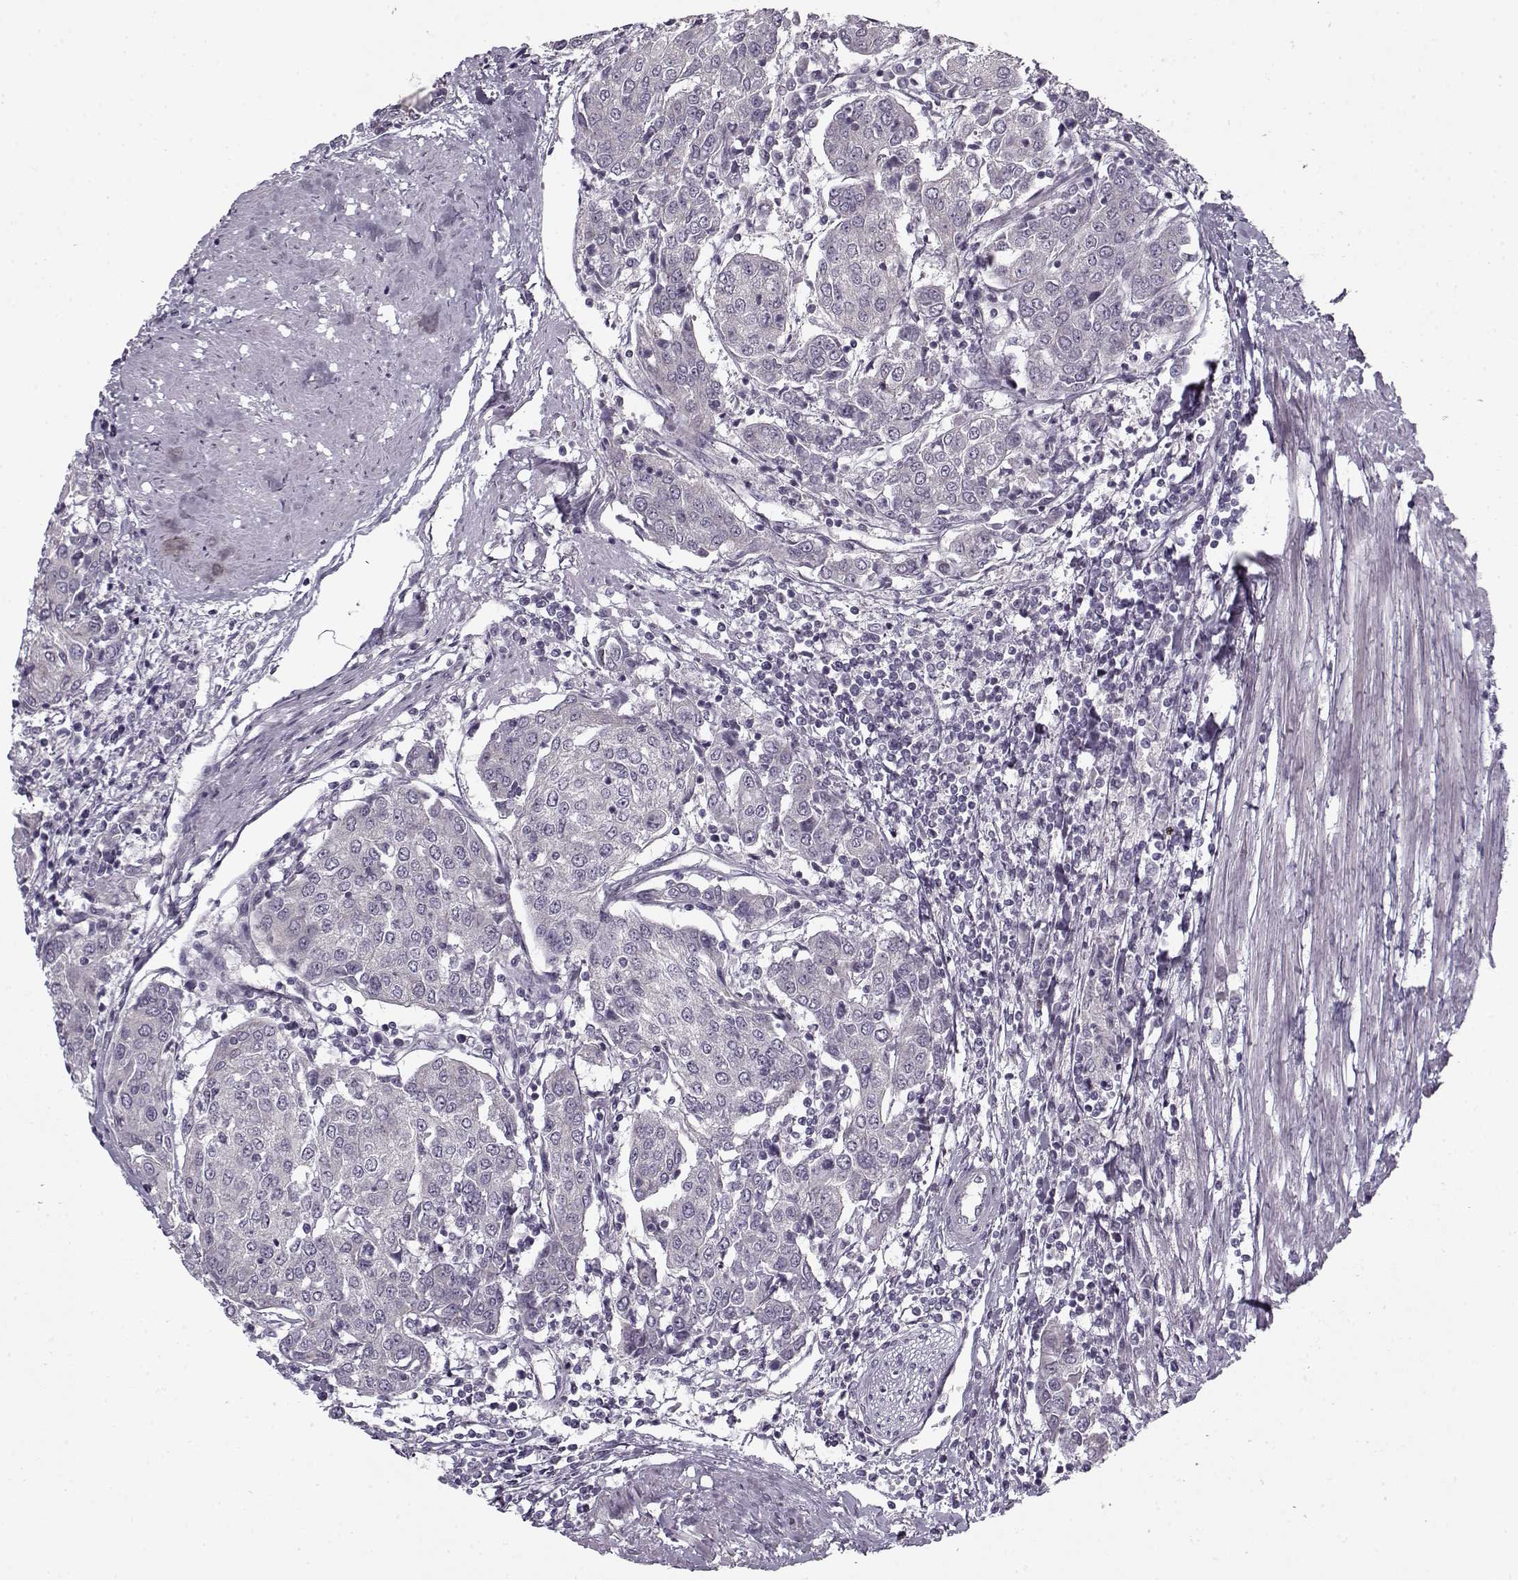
{"staining": {"intensity": "negative", "quantity": "none", "location": "none"}, "tissue": "urothelial cancer", "cell_type": "Tumor cells", "image_type": "cancer", "snomed": [{"axis": "morphology", "description": "Urothelial carcinoma, High grade"}, {"axis": "topography", "description": "Urinary bladder"}], "caption": "There is no significant staining in tumor cells of urothelial carcinoma (high-grade).", "gene": "PNMT", "patient": {"sex": "female", "age": 85}}